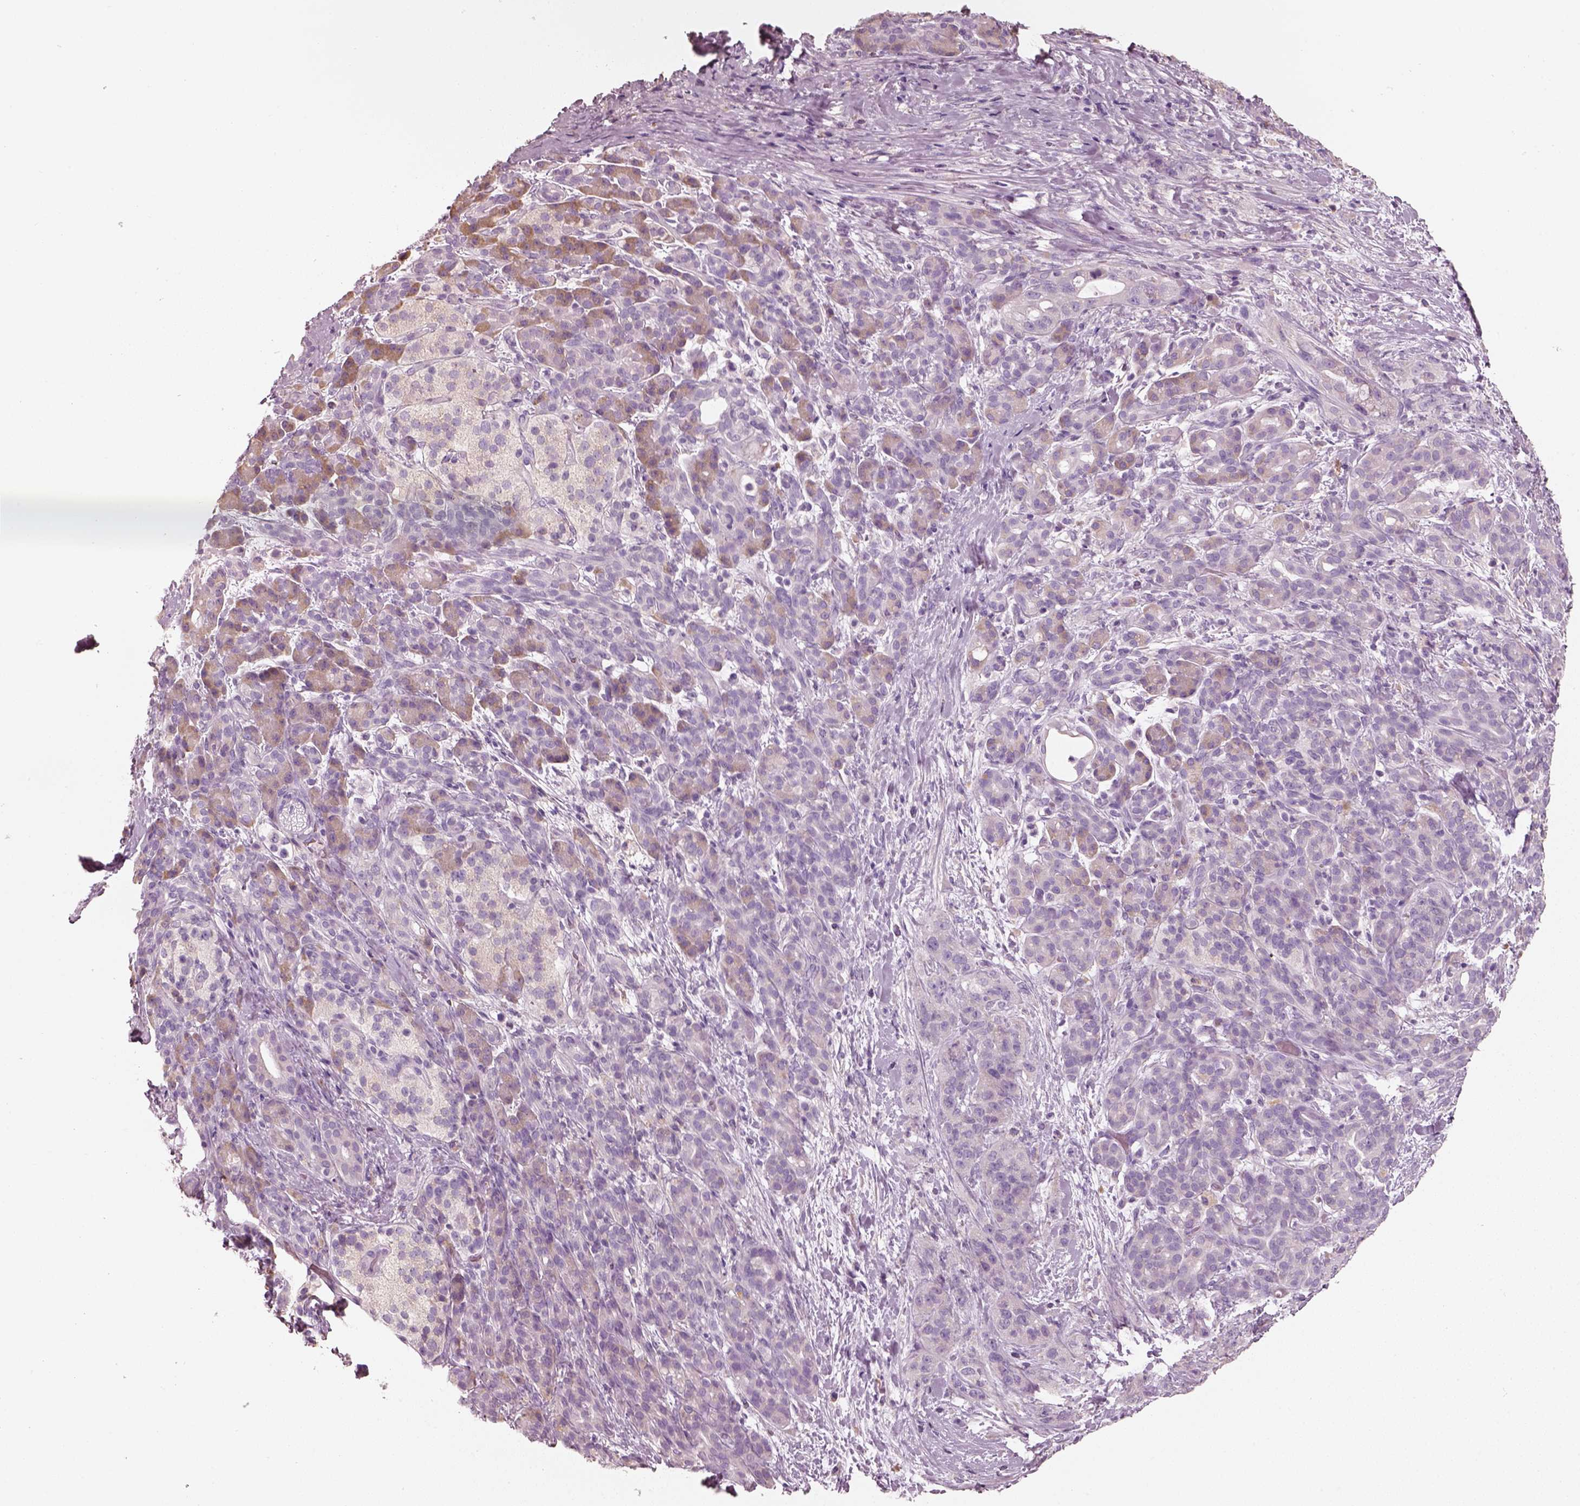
{"staining": {"intensity": "negative", "quantity": "none", "location": "none"}, "tissue": "pancreatic cancer", "cell_type": "Tumor cells", "image_type": "cancer", "snomed": [{"axis": "morphology", "description": "Adenocarcinoma, NOS"}, {"axis": "topography", "description": "Pancreas"}], "caption": "Tumor cells are negative for protein expression in human pancreatic adenocarcinoma.", "gene": "PNOC", "patient": {"sex": "male", "age": 44}}